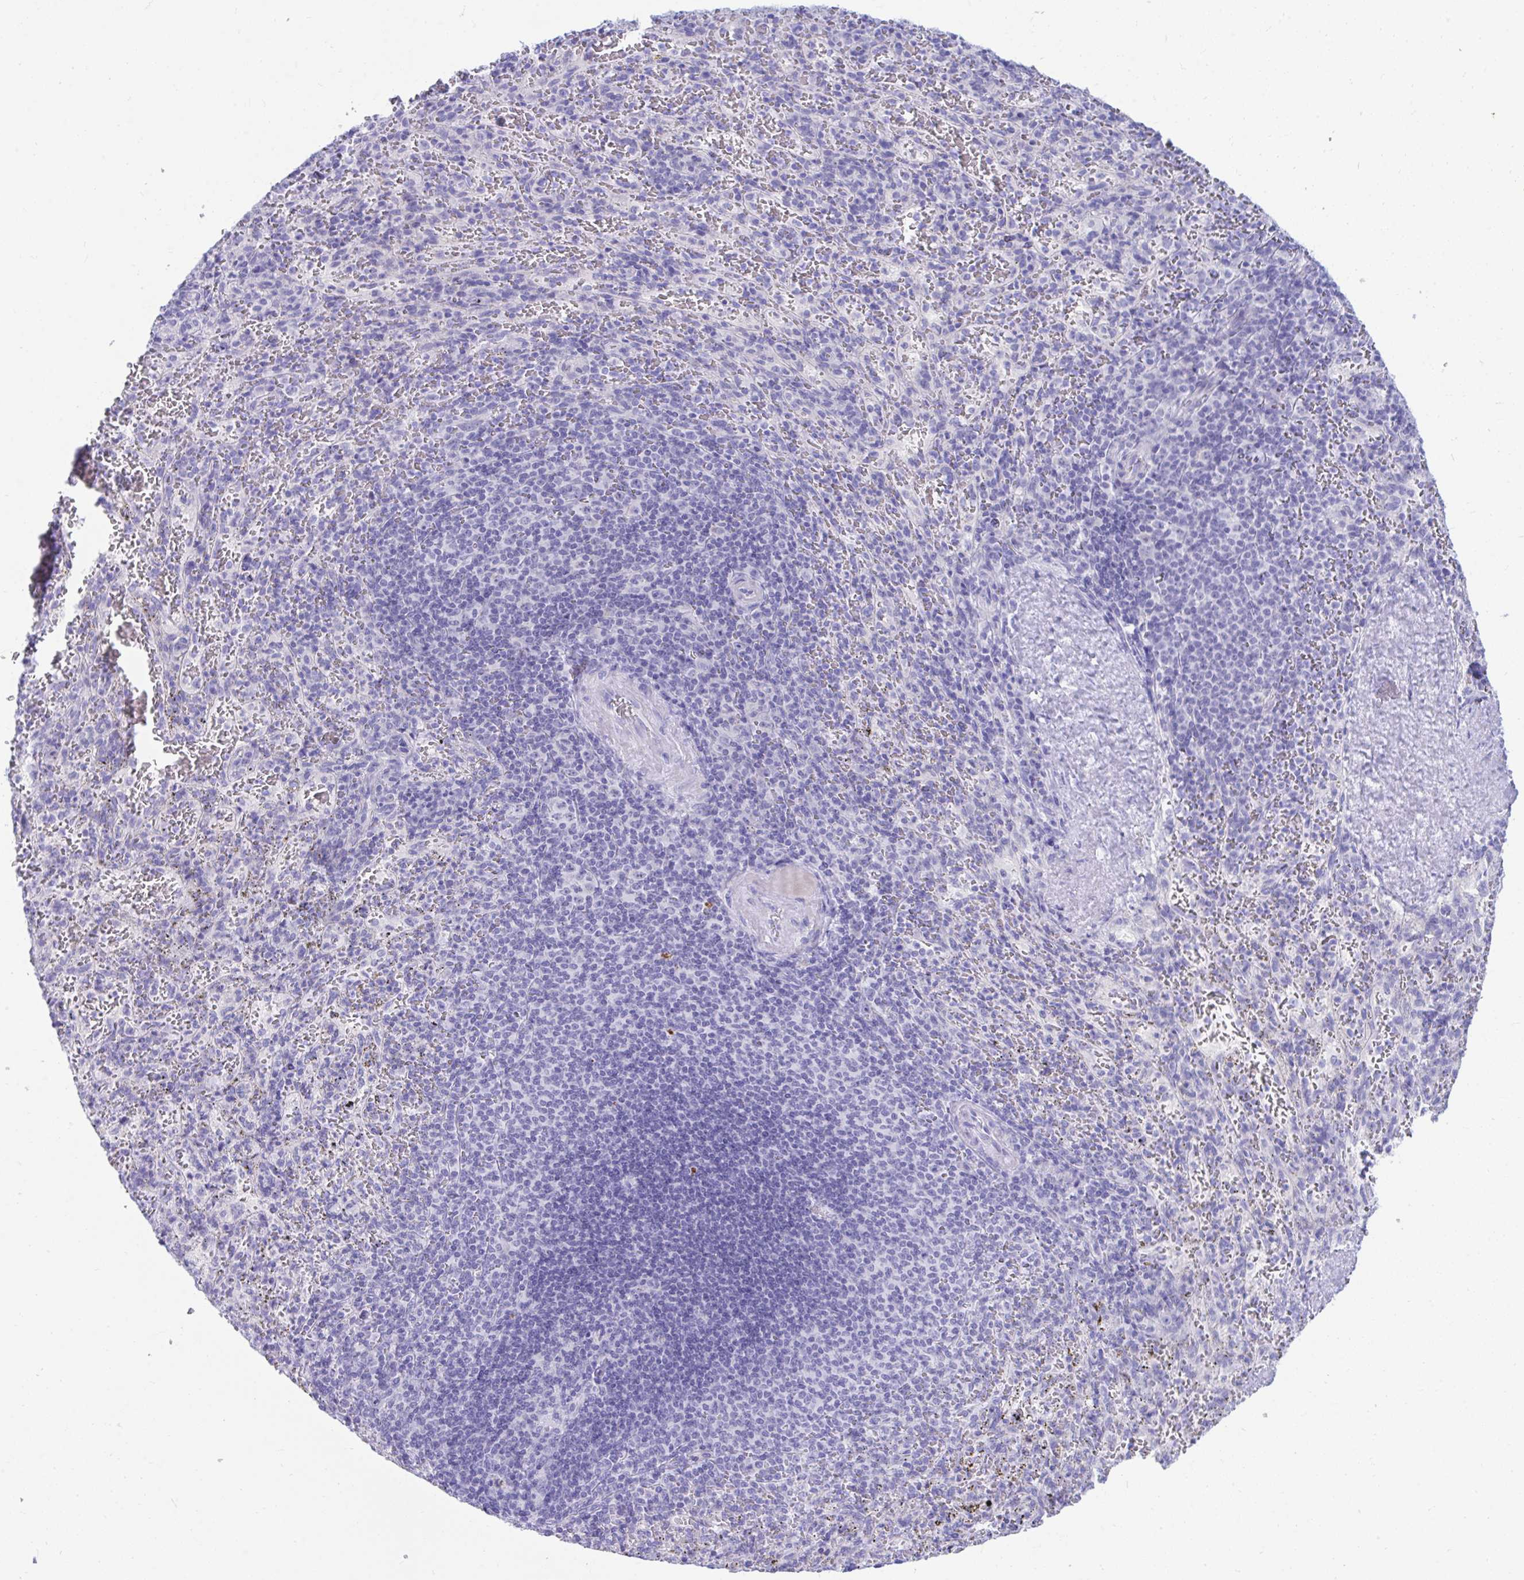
{"staining": {"intensity": "negative", "quantity": "none", "location": "none"}, "tissue": "spleen", "cell_type": "Cells in red pulp", "image_type": "normal", "snomed": [{"axis": "morphology", "description": "Normal tissue, NOS"}, {"axis": "topography", "description": "Spleen"}], "caption": "The IHC histopathology image has no significant expression in cells in red pulp of spleen. (DAB (3,3'-diaminobenzidine) immunohistochemistry (IHC) with hematoxylin counter stain).", "gene": "SHISA8", "patient": {"sex": "male", "age": 57}}